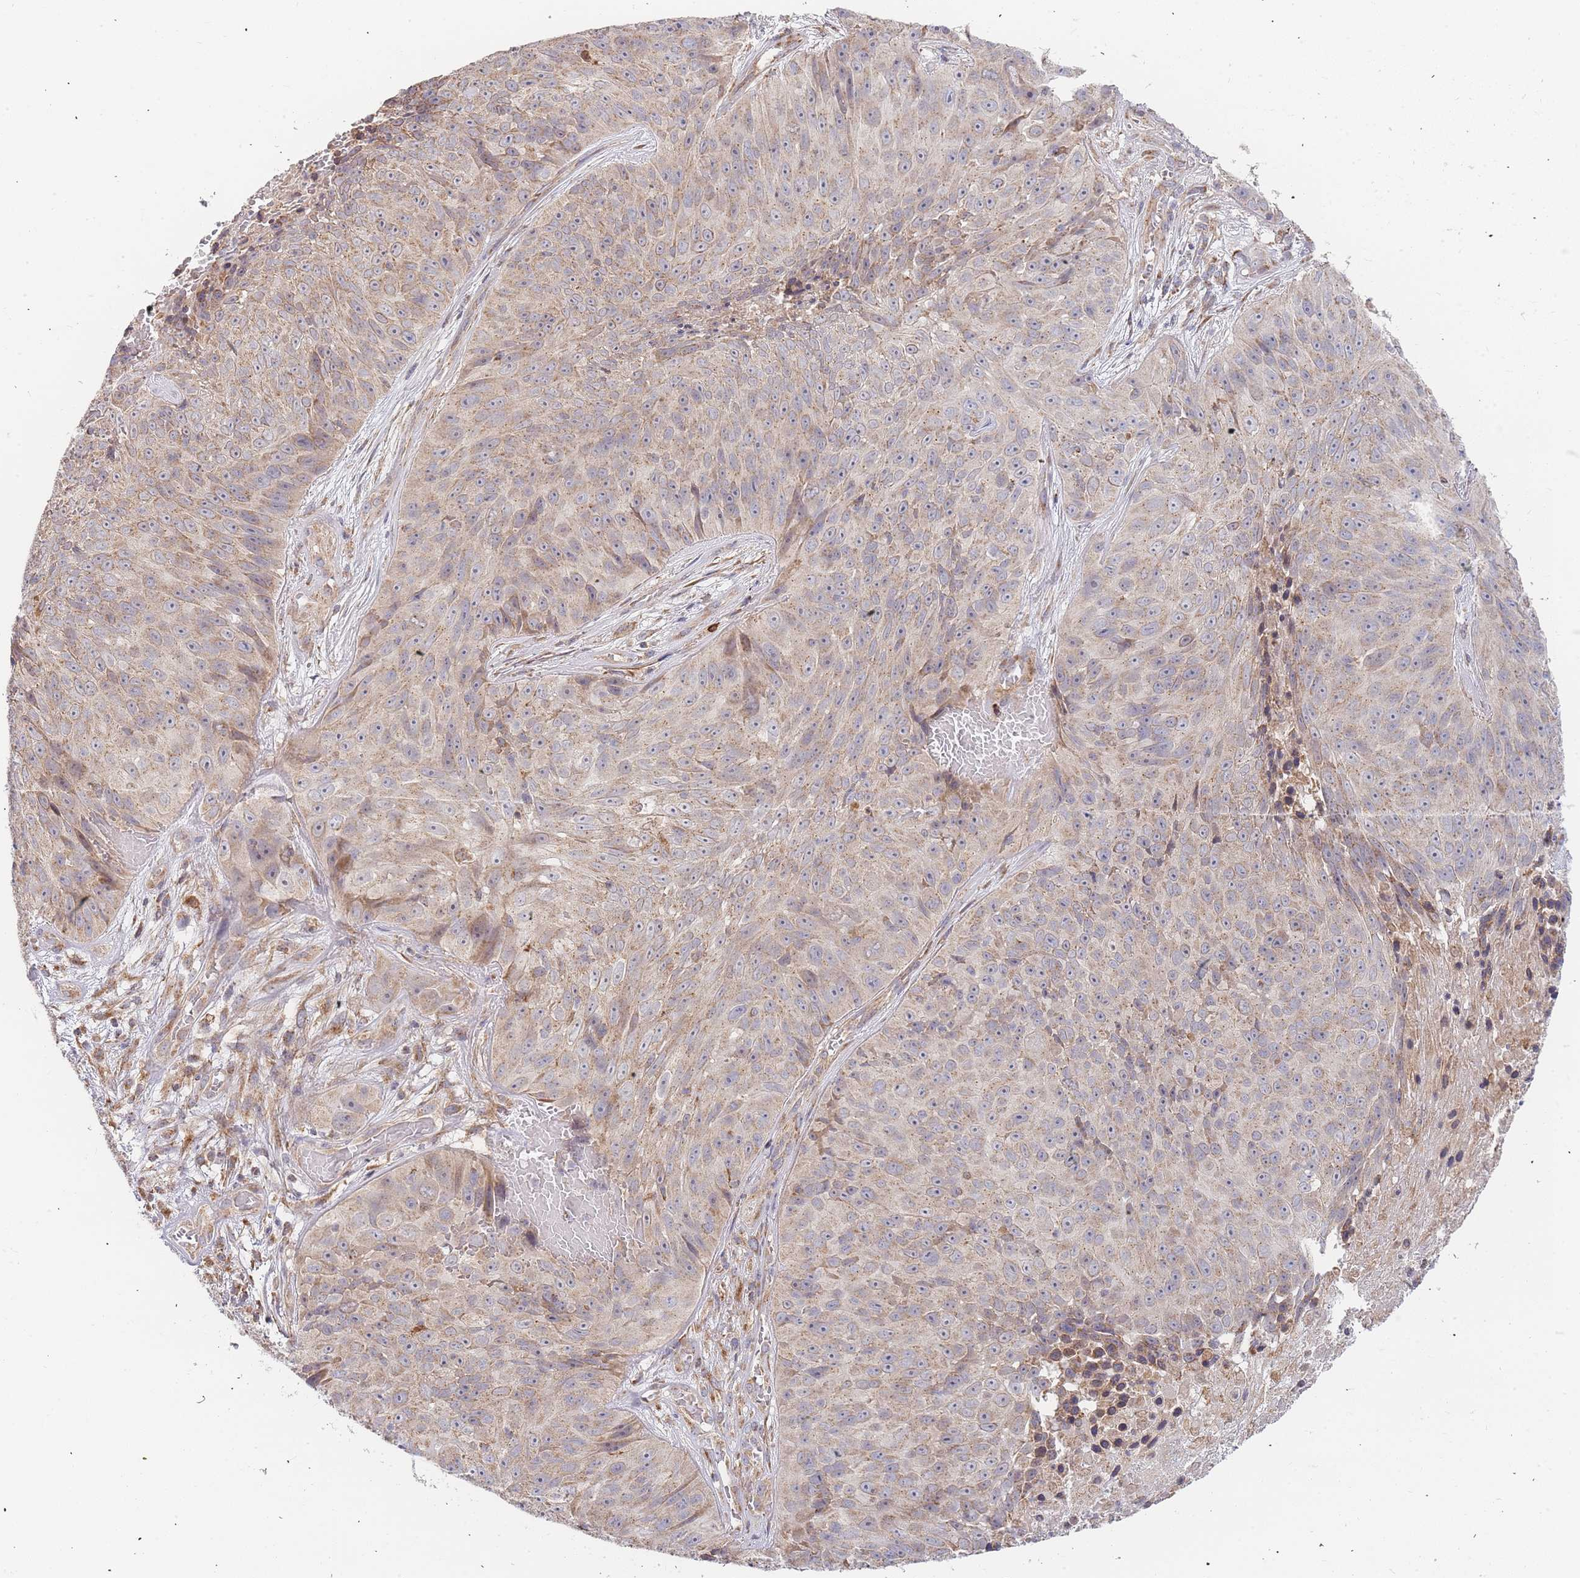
{"staining": {"intensity": "moderate", "quantity": "<25%", "location": "cytoplasmic/membranous"}, "tissue": "skin cancer", "cell_type": "Tumor cells", "image_type": "cancer", "snomed": [{"axis": "morphology", "description": "Squamous cell carcinoma, NOS"}, {"axis": "topography", "description": "Skin"}], "caption": "The photomicrograph displays staining of skin squamous cell carcinoma, revealing moderate cytoplasmic/membranous protein positivity (brown color) within tumor cells. (Brightfield microscopy of DAB IHC at high magnification).", "gene": "ADCY9", "patient": {"sex": "female", "age": 87}}